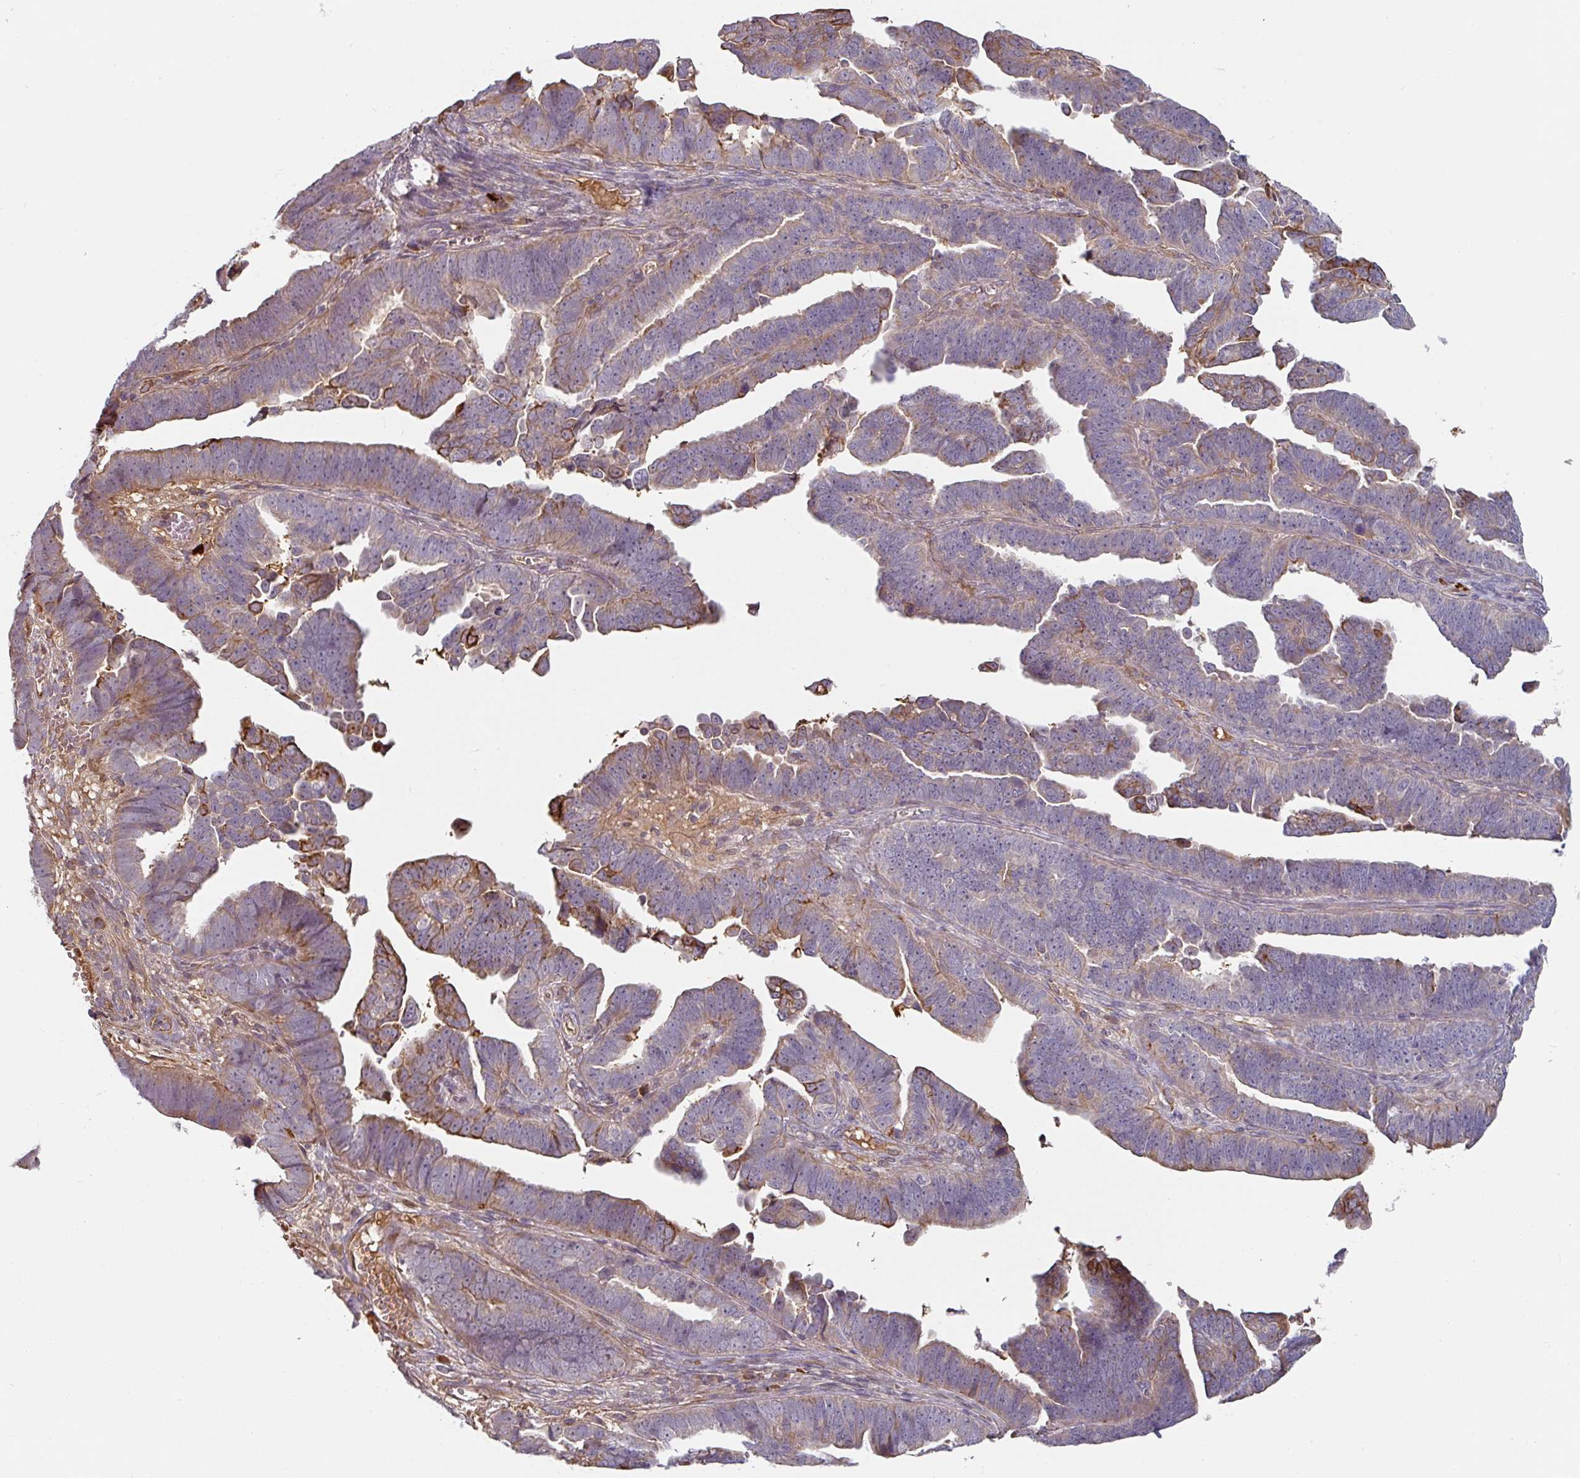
{"staining": {"intensity": "weak", "quantity": "25%-75%", "location": "cytoplasmic/membranous"}, "tissue": "endometrial cancer", "cell_type": "Tumor cells", "image_type": "cancer", "snomed": [{"axis": "morphology", "description": "Adenocarcinoma, NOS"}, {"axis": "topography", "description": "Endometrium"}], "caption": "Tumor cells reveal low levels of weak cytoplasmic/membranous expression in approximately 25%-75% of cells in human adenocarcinoma (endometrial). (Brightfield microscopy of DAB IHC at high magnification).", "gene": "CEP78", "patient": {"sex": "female", "age": 75}}